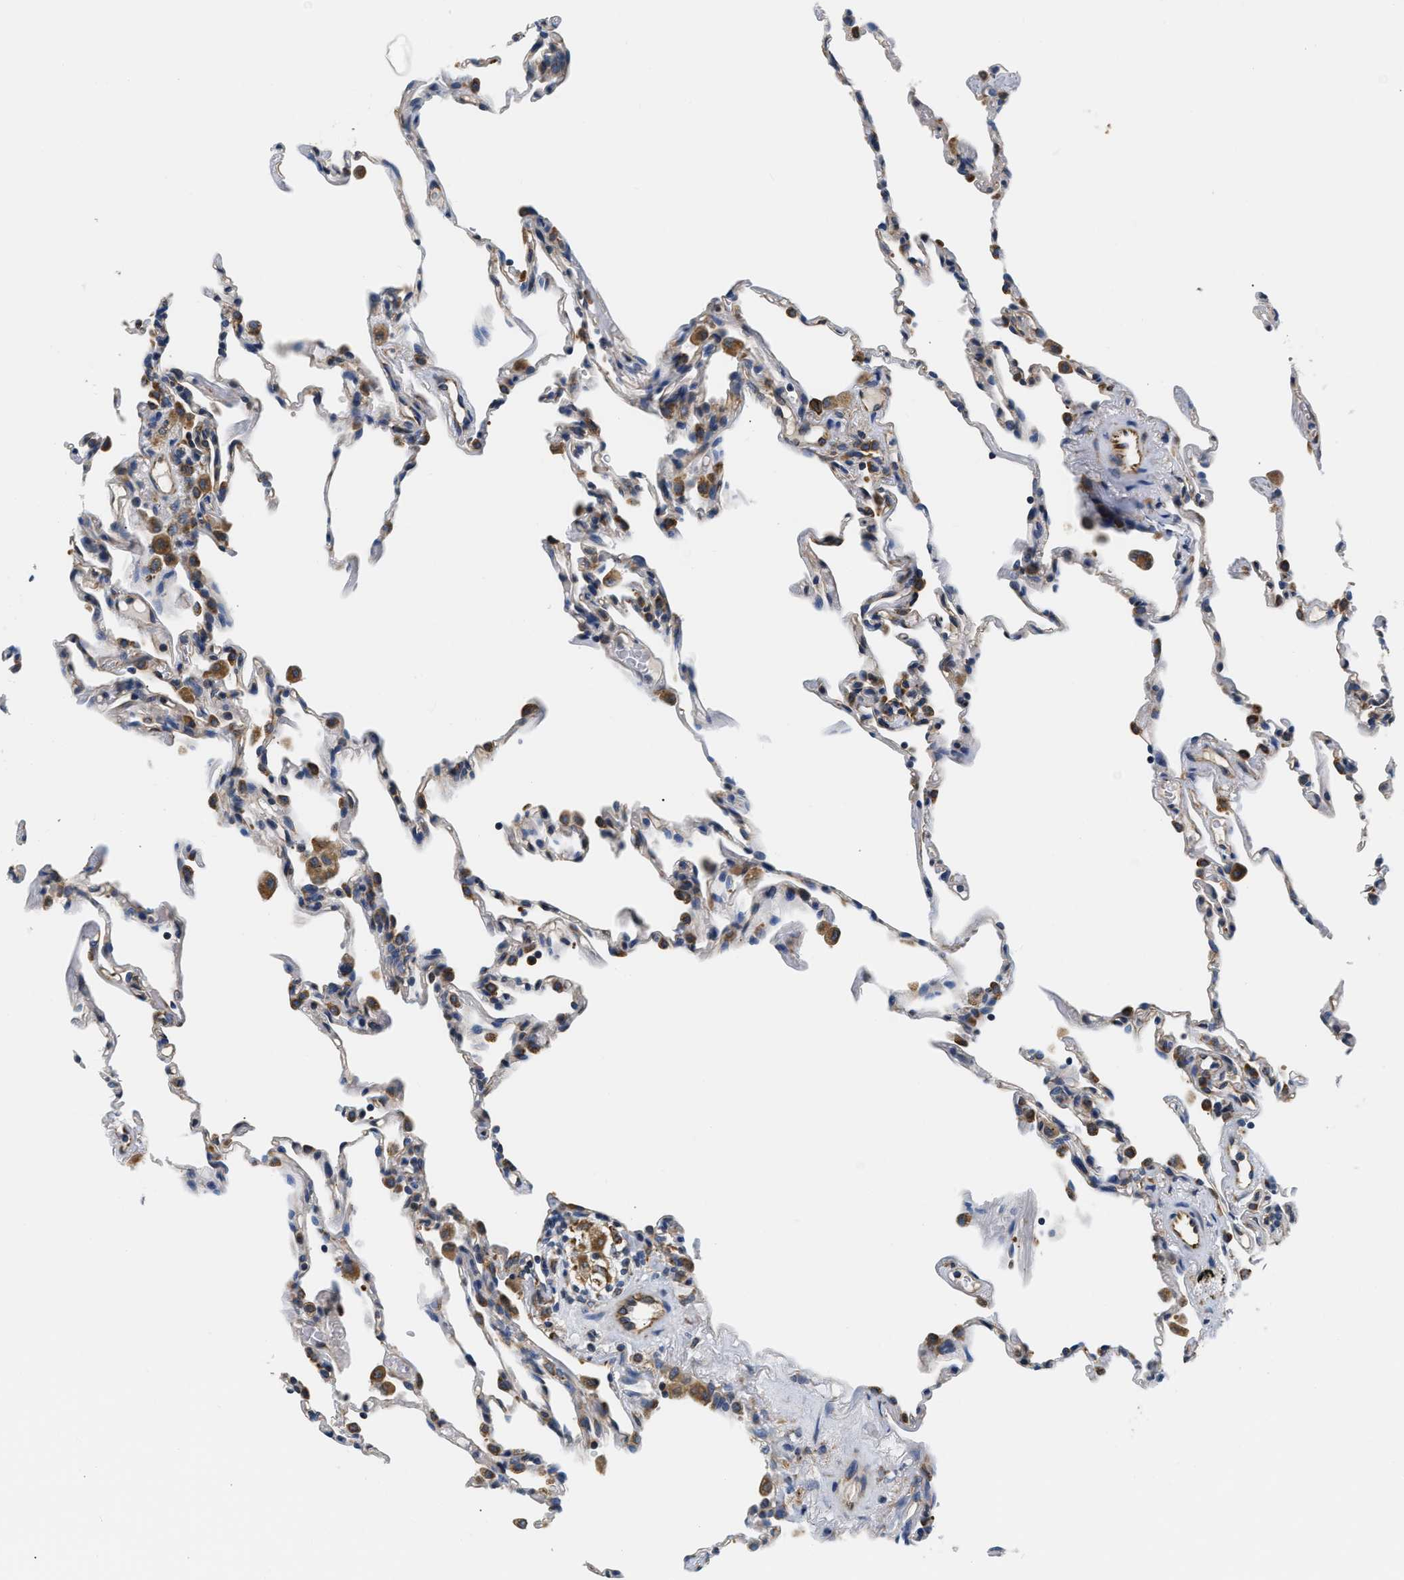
{"staining": {"intensity": "weak", "quantity": "<25%", "location": "cytoplasmic/membranous"}, "tissue": "lung", "cell_type": "Alveolar cells", "image_type": "normal", "snomed": [{"axis": "morphology", "description": "Normal tissue, NOS"}, {"axis": "topography", "description": "Lung"}], "caption": "An immunohistochemistry photomicrograph of normal lung is shown. There is no staining in alveolar cells of lung.", "gene": "HDHD3", "patient": {"sex": "male", "age": 59}}